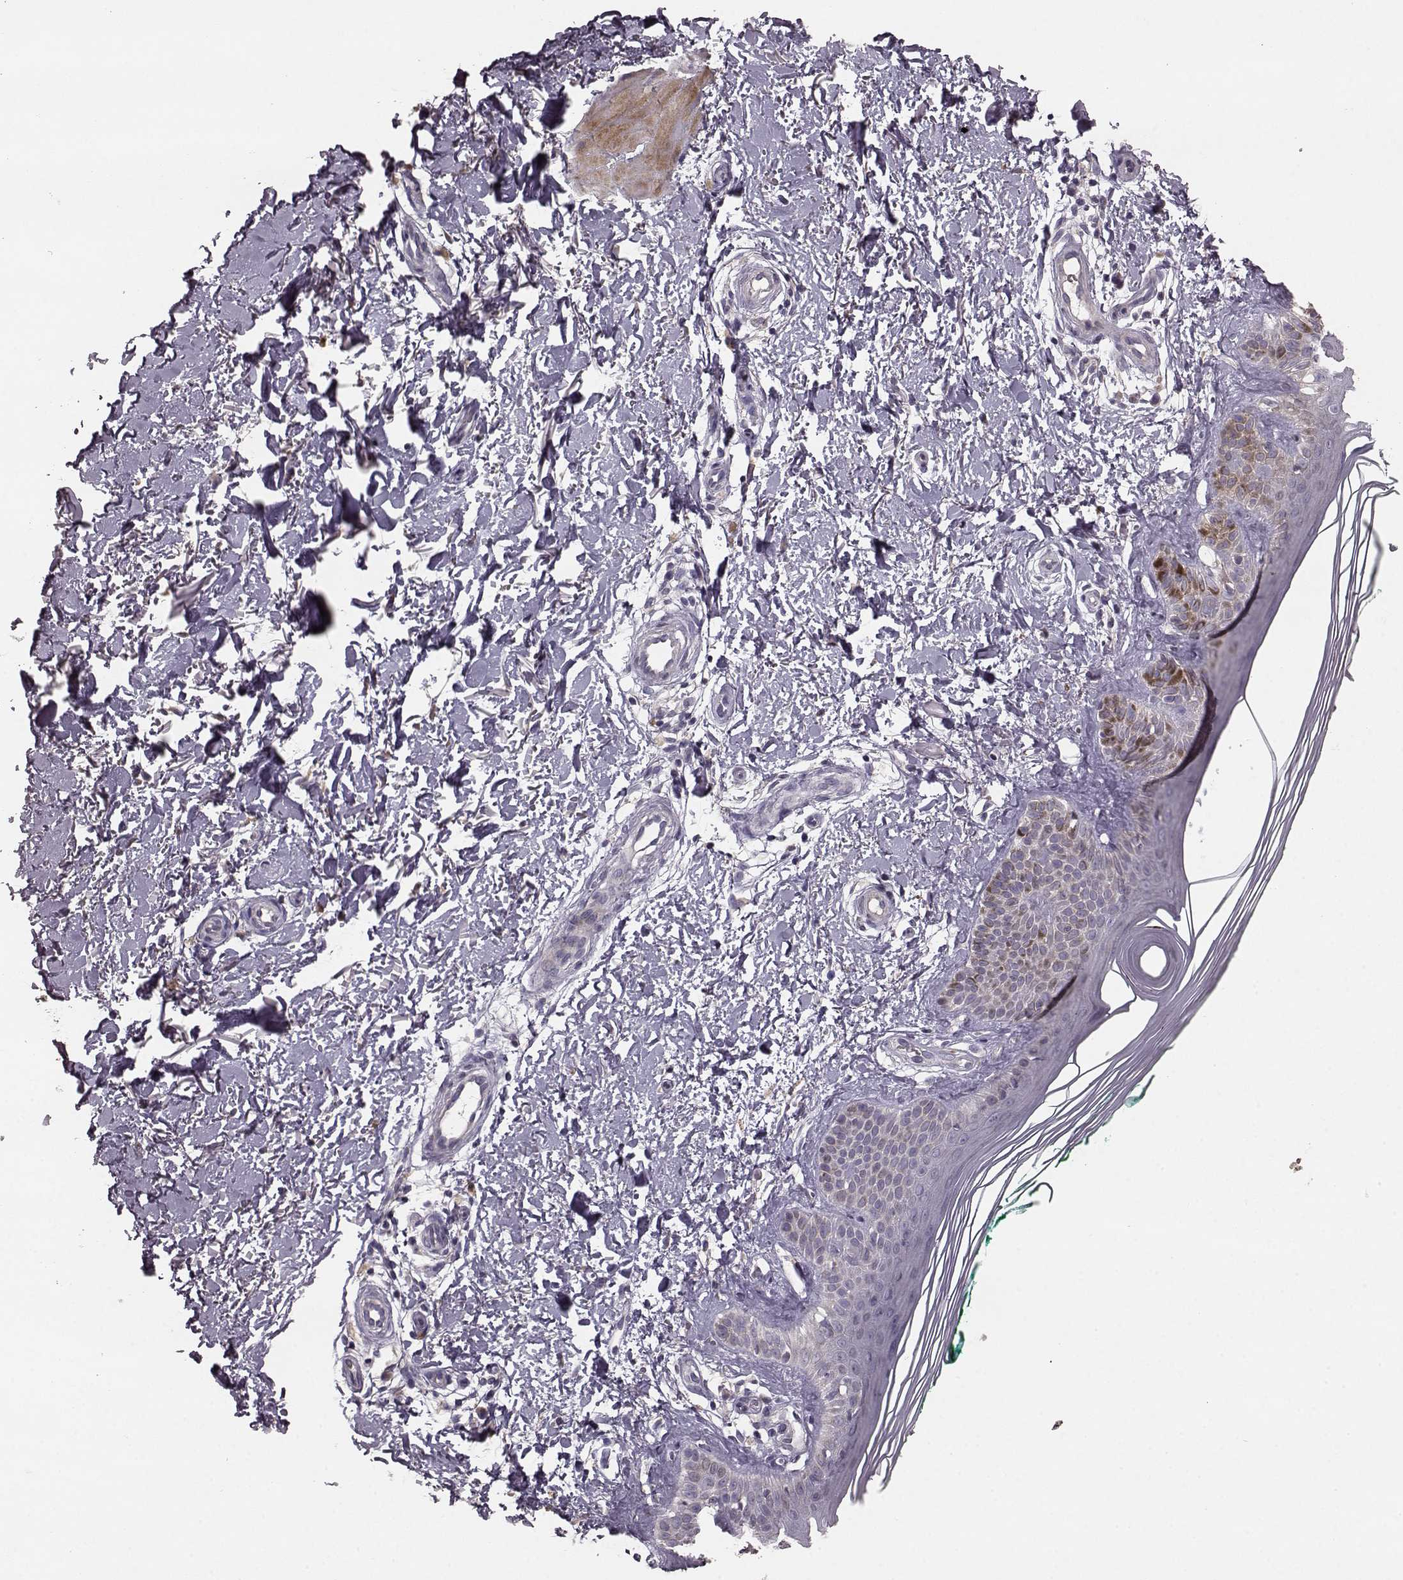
{"staining": {"intensity": "negative", "quantity": "none", "location": "none"}, "tissue": "skin", "cell_type": "Fibroblasts", "image_type": "normal", "snomed": [{"axis": "morphology", "description": "Normal tissue, NOS"}, {"axis": "morphology", "description": "Inflammation, NOS"}, {"axis": "morphology", "description": "Fibrosis, NOS"}, {"axis": "topography", "description": "Skin"}], "caption": "IHC of normal human skin reveals no positivity in fibroblasts. Nuclei are stained in blue.", "gene": "SLC52A3", "patient": {"sex": "male", "age": 71}}